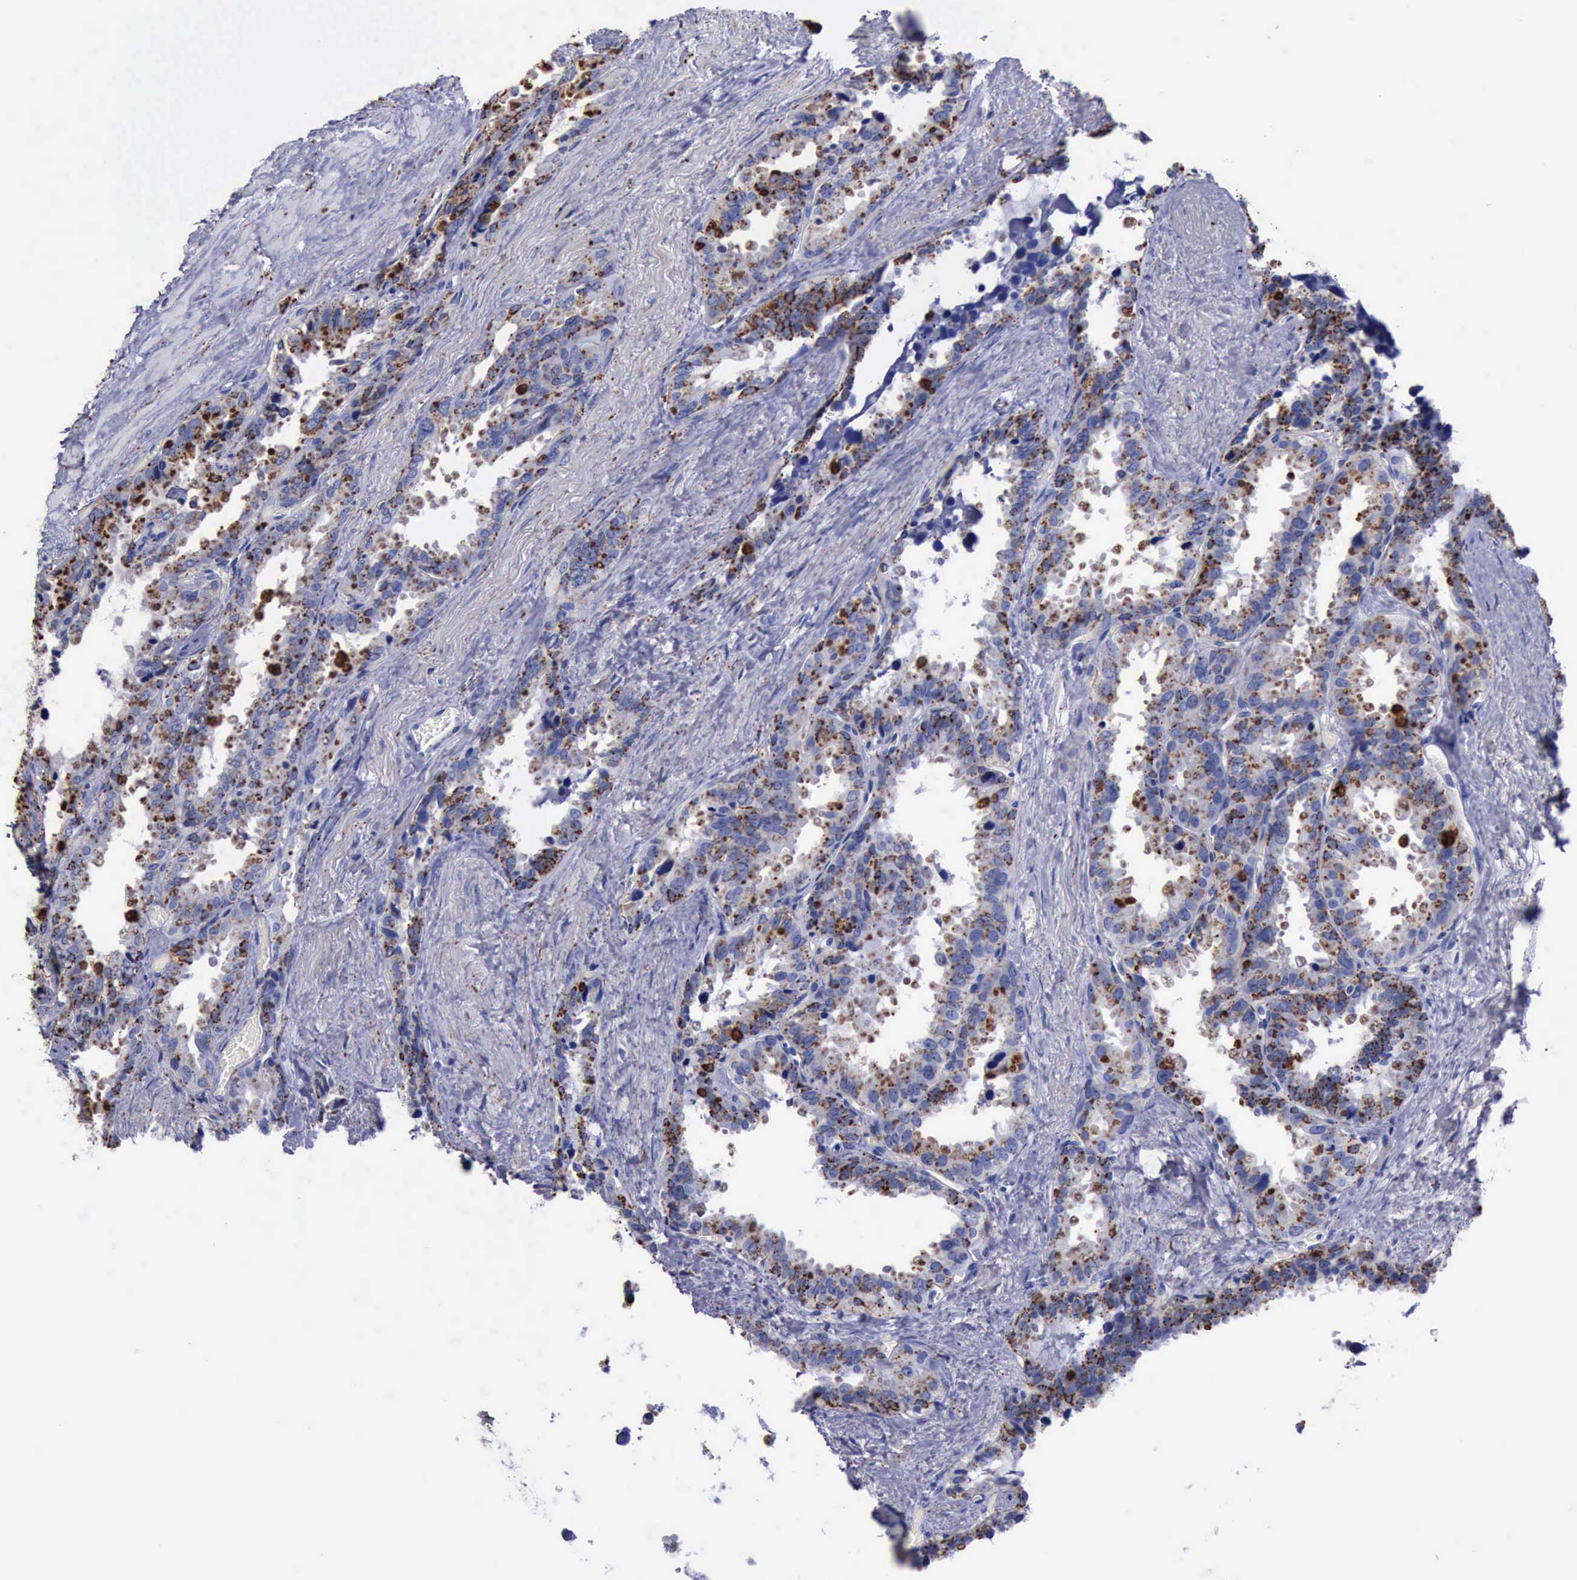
{"staining": {"intensity": "moderate", "quantity": ">75%", "location": "cytoplasmic/membranous"}, "tissue": "seminal vesicle", "cell_type": "Glandular cells", "image_type": "normal", "snomed": [{"axis": "morphology", "description": "Normal tissue, NOS"}, {"axis": "topography", "description": "Prostate"}, {"axis": "topography", "description": "Seminal veicle"}], "caption": "Benign seminal vesicle shows moderate cytoplasmic/membranous positivity in approximately >75% of glandular cells The protein is shown in brown color, while the nuclei are stained blue..", "gene": "CTSD", "patient": {"sex": "male", "age": 63}}